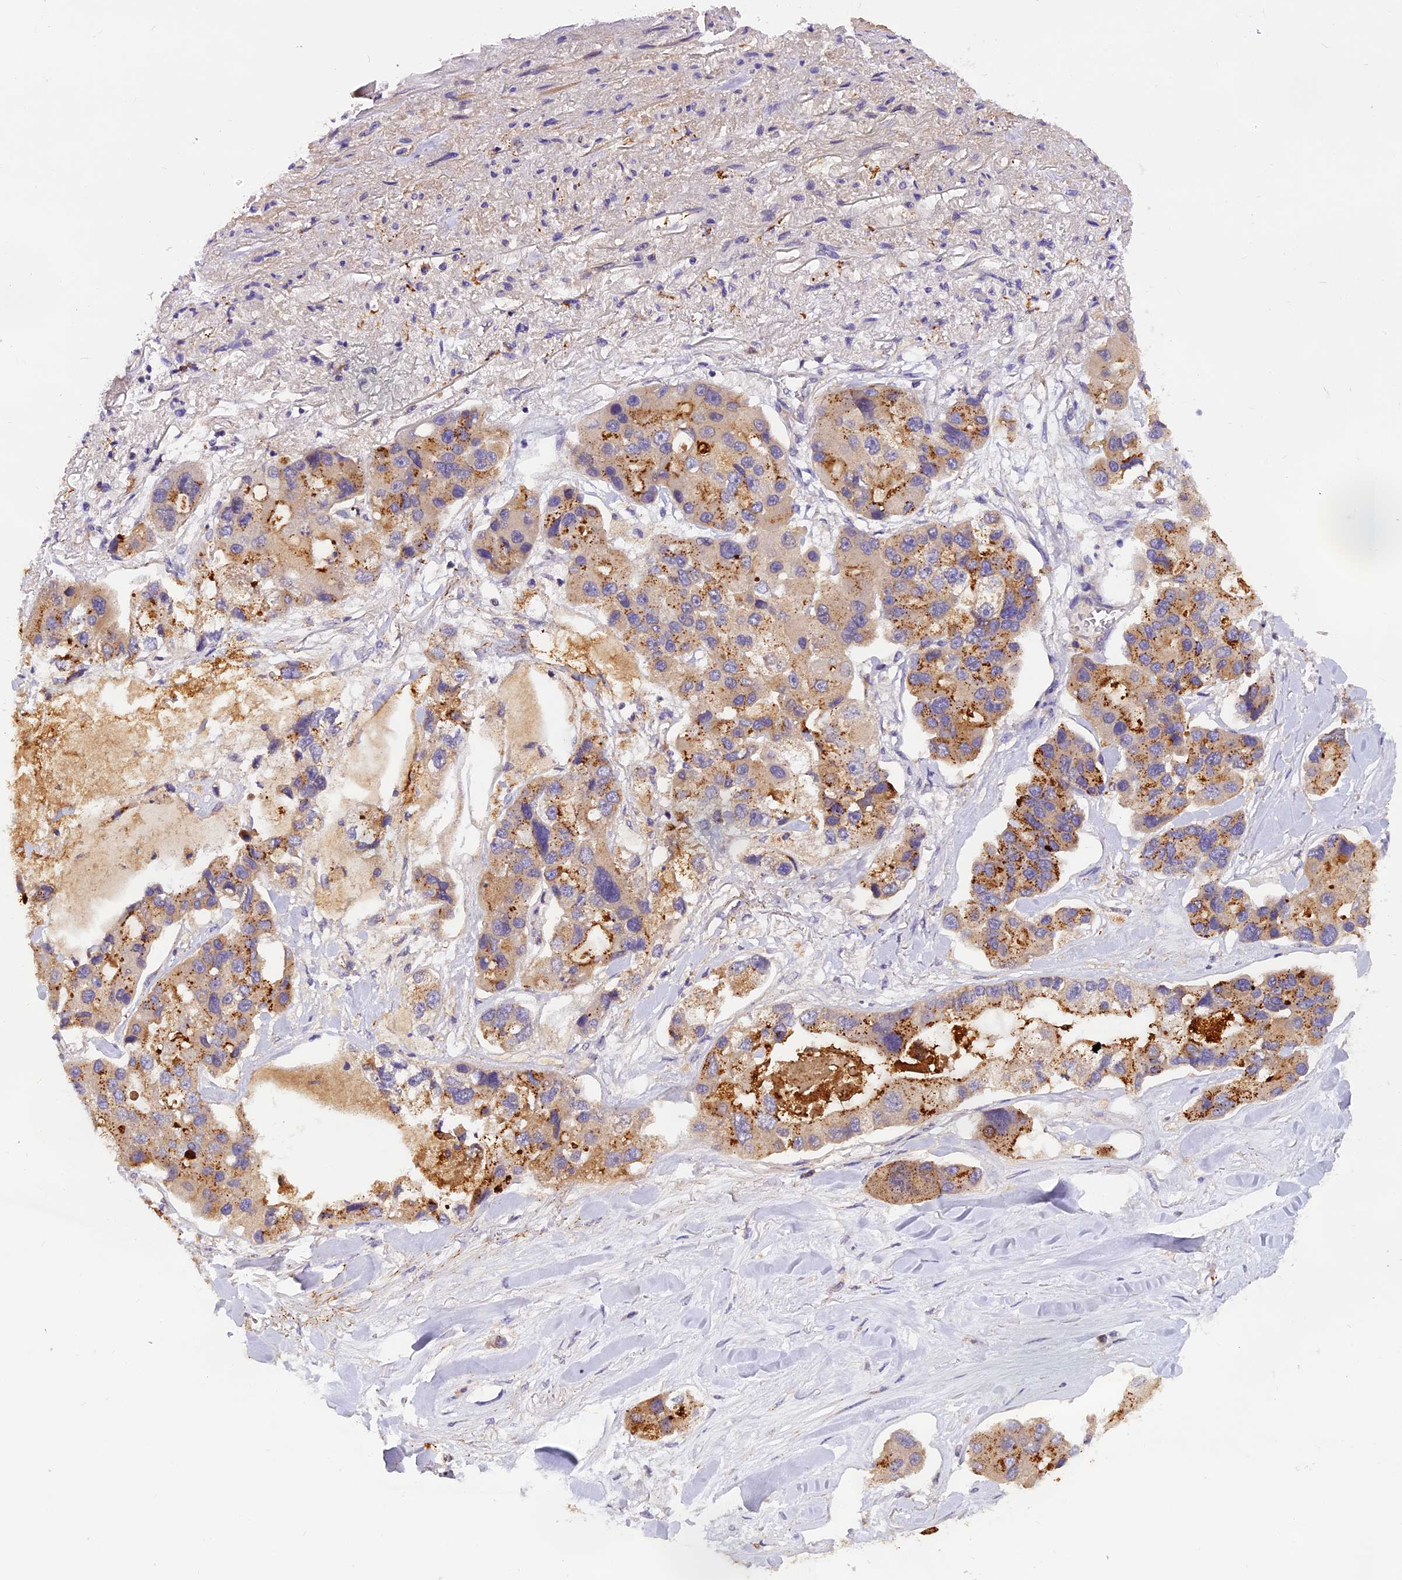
{"staining": {"intensity": "moderate", "quantity": ">75%", "location": "cytoplasmic/membranous"}, "tissue": "lung cancer", "cell_type": "Tumor cells", "image_type": "cancer", "snomed": [{"axis": "morphology", "description": "Adenocarcinoma, NOS"}, {"axis": "topography", "description": "Lung"}], "caption": "A medium amount of moderate cytoplasmic/membranous staining is present in approximately >75% of tumor cells in adenocarcinoma (lung) tissue. The staining was performed using DAB to visualize the protein expression in brown, while the nuclei were stained in blue with hematoxylin (Magnification: 20x).", "gene": "COPE", "patient": {"sex": "female", "age": 54}}